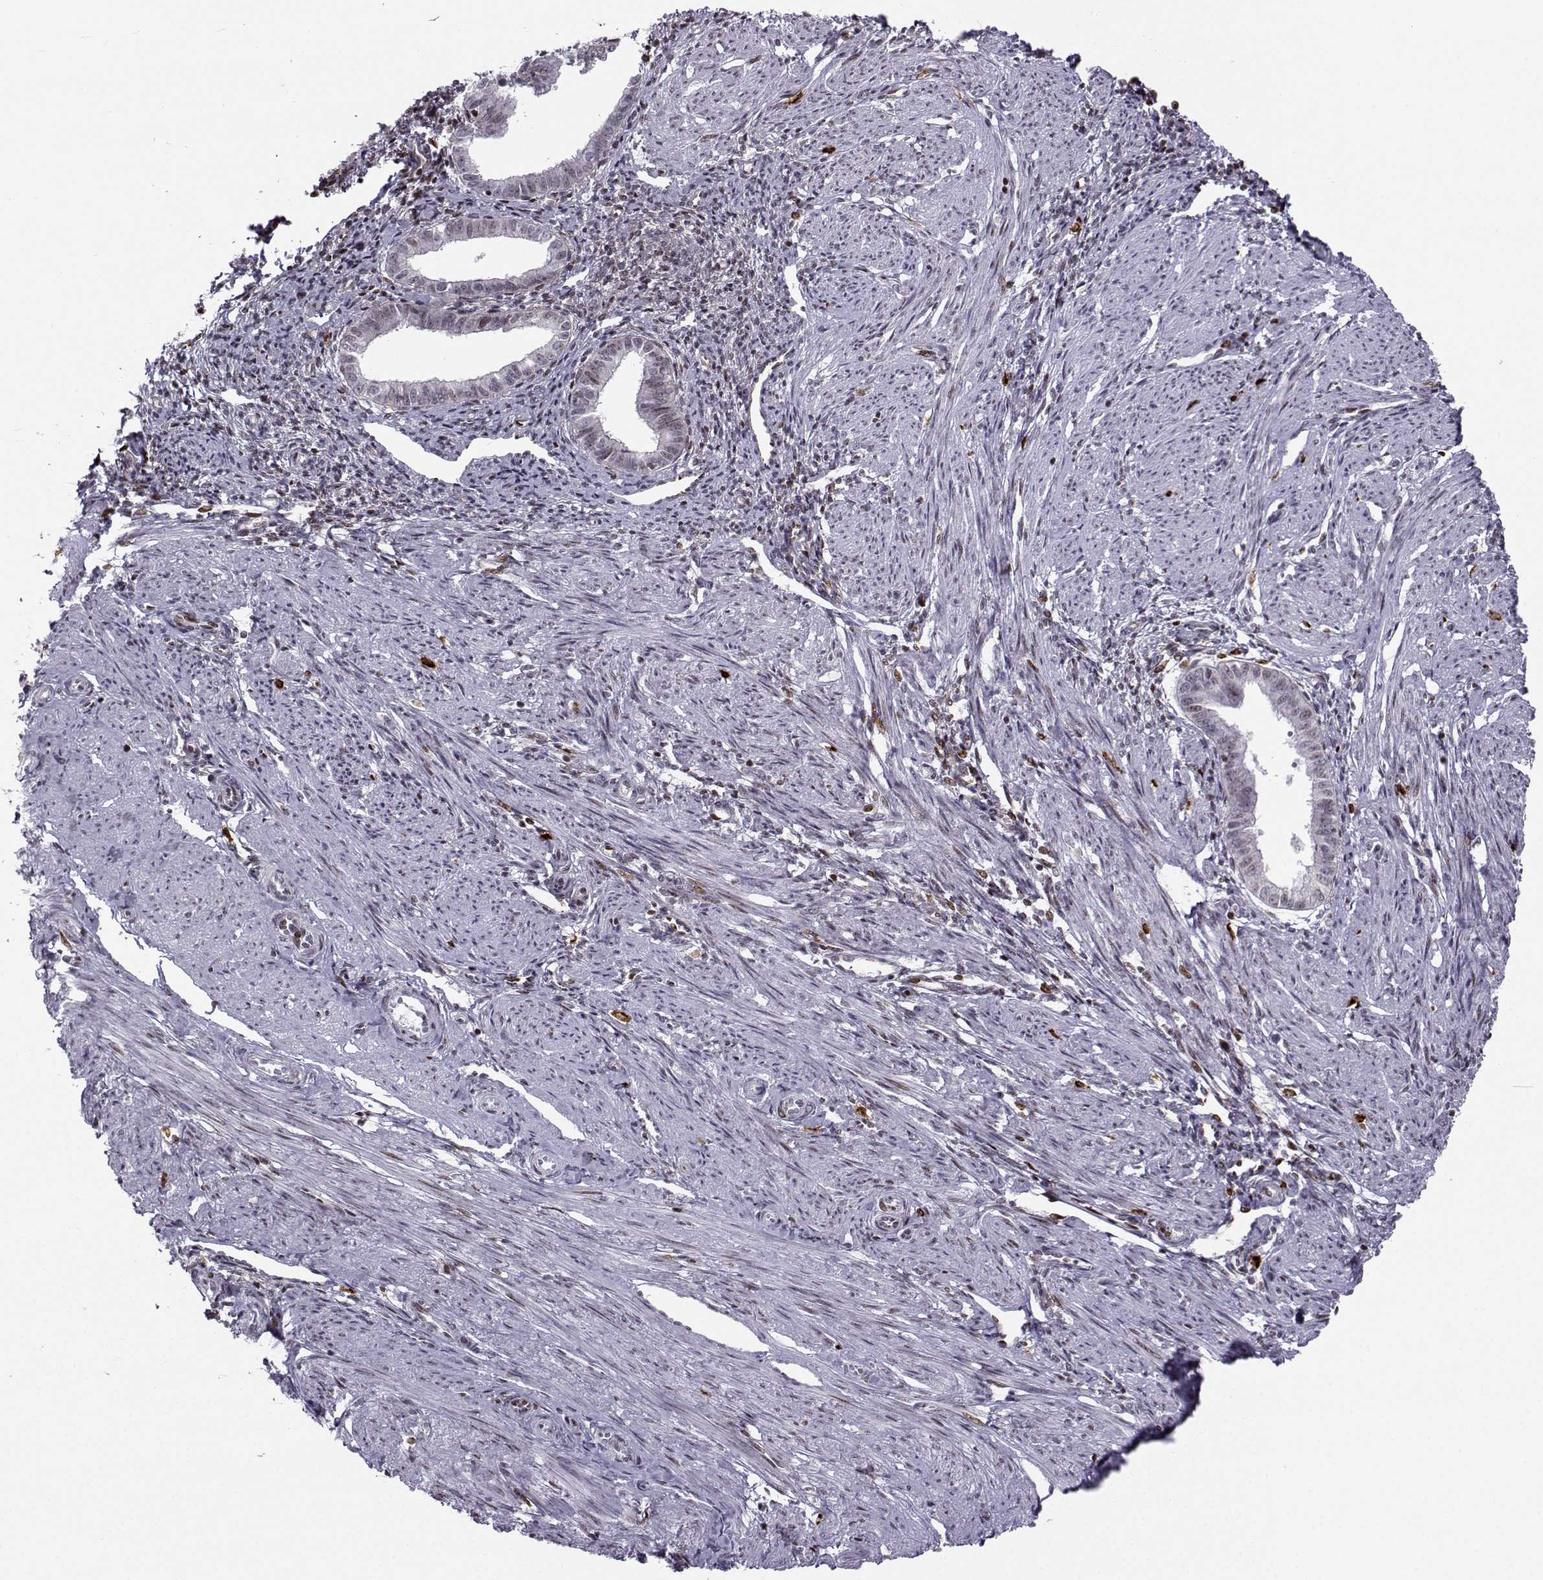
{"staining": {"intensity": "moderate", "quantity": "<25%", "location": "nuclear"}, "tissue": "endometrium", "cell_type": "Cells in endometrial stroma", "image_type": "normal", "snomed": [{"axis": "morphology", "description": "Normal tissue, NOS"}, {"axis": "topography", "description": "Endometrium"}], "caption": "Immunohistochemical staining of unremarkable human endometrium displays low levels of moderate nuclear expression in approximately <25% of cells in endometrial stroma. The staining was performed using DAB (3,3'-diaminobenzidine), with brown indicating positive protein expression. Nuclei are stained blue with hematoxylin.", "gene": "ZNF19", "patient": {"sex": "female", "age": 37}}